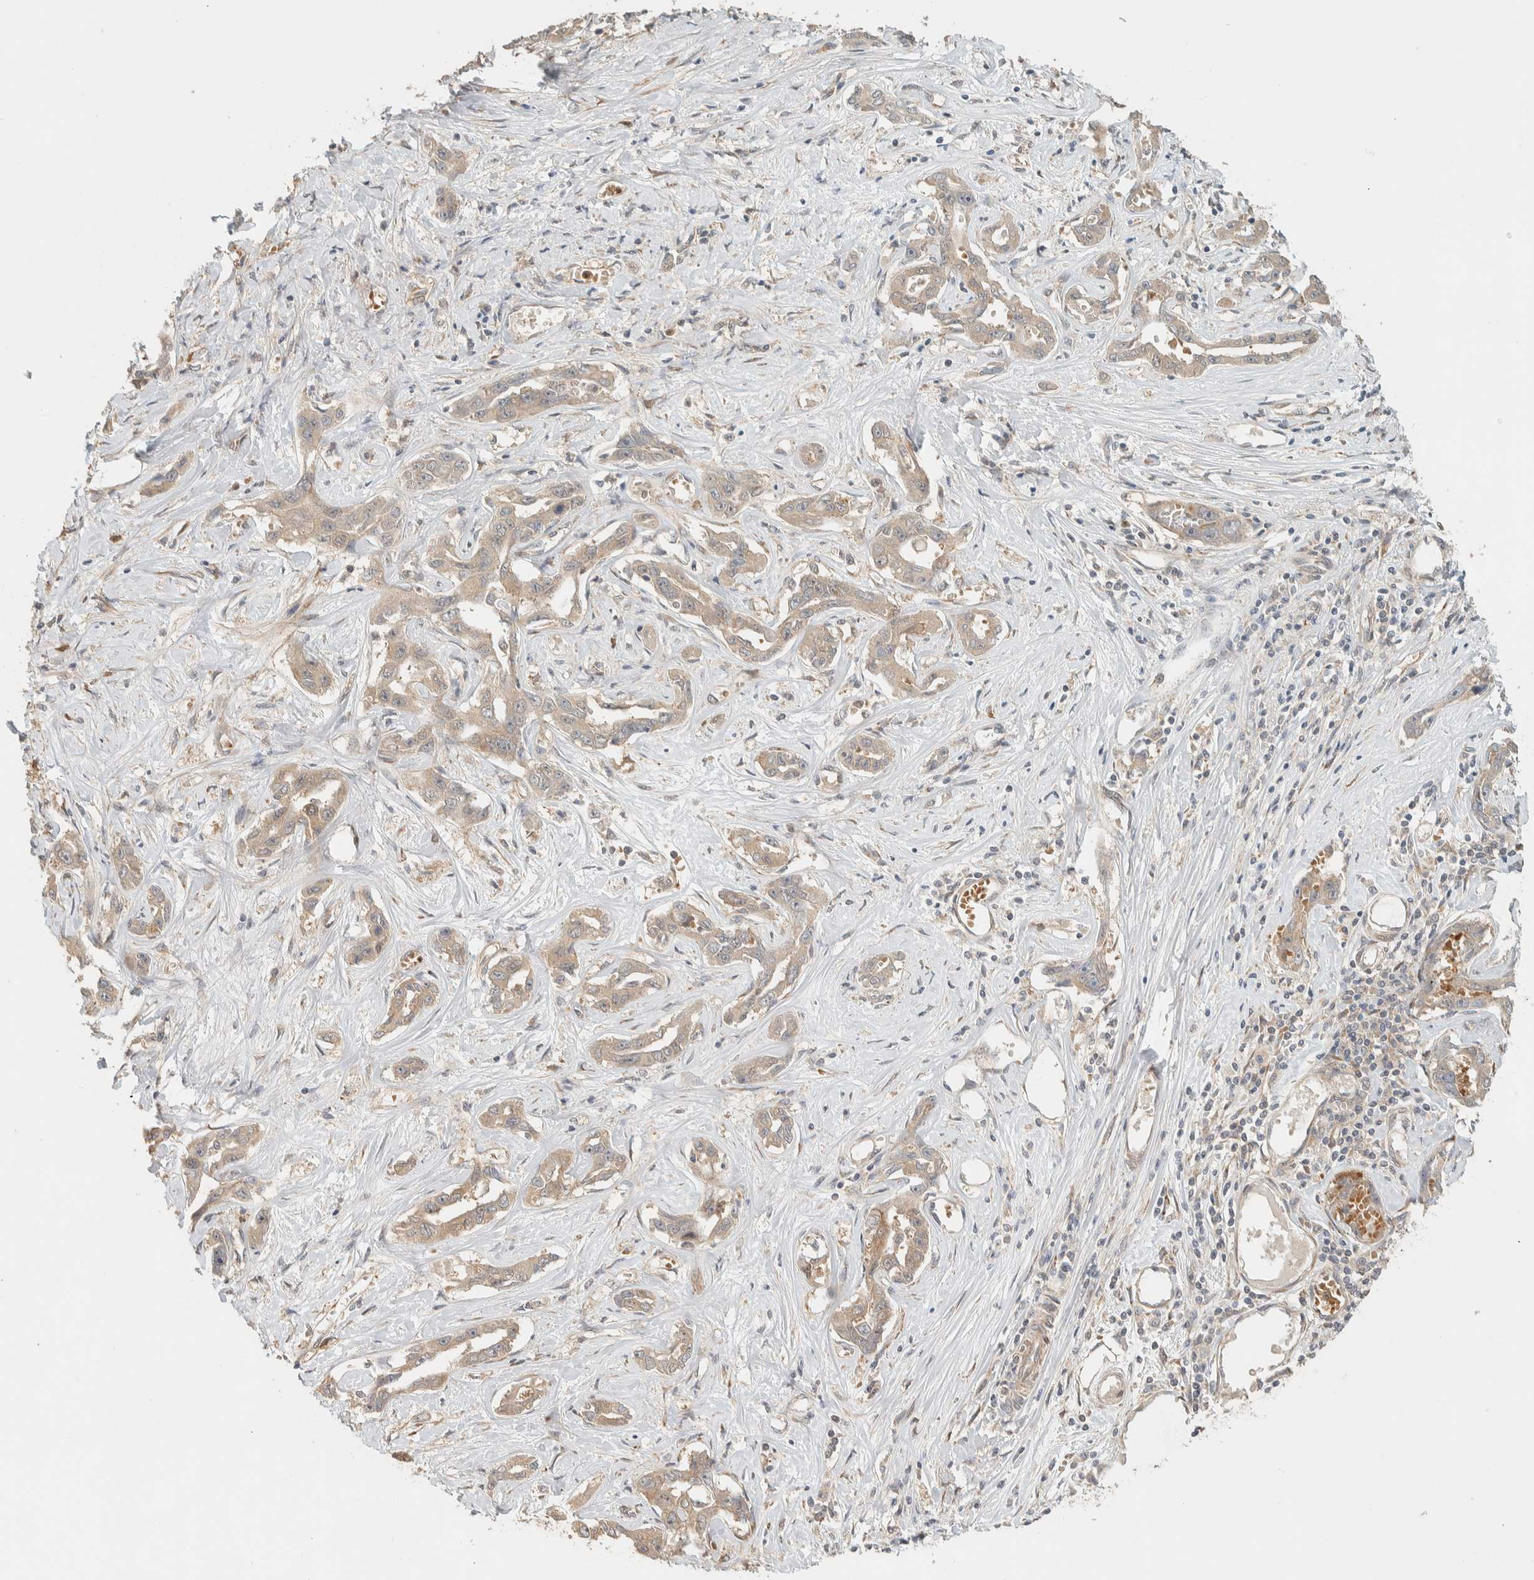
{"staining": {"intensity": "weak", "quantity": ">75%", "location": "cytoplasmic/membranous"}, "tissue": "liver cancer", "cell_type": "Tumor cells", "image_type": "cancer", "snomed": [{"axis": "morphology", "description": "Cholangiocarcinoma"}, {"axis": "topography", "description": "Liver"}], "caption": "Protein analysis of liver cancer tissue demonstrates weak cytoplasmic/membranous staining in about >75% of tumor cells. (DAB IHC, brown staining for protein, blue staining for nuclei).", "gene": "ADSS2", "patient": {"sex": "male", "age": 59}}